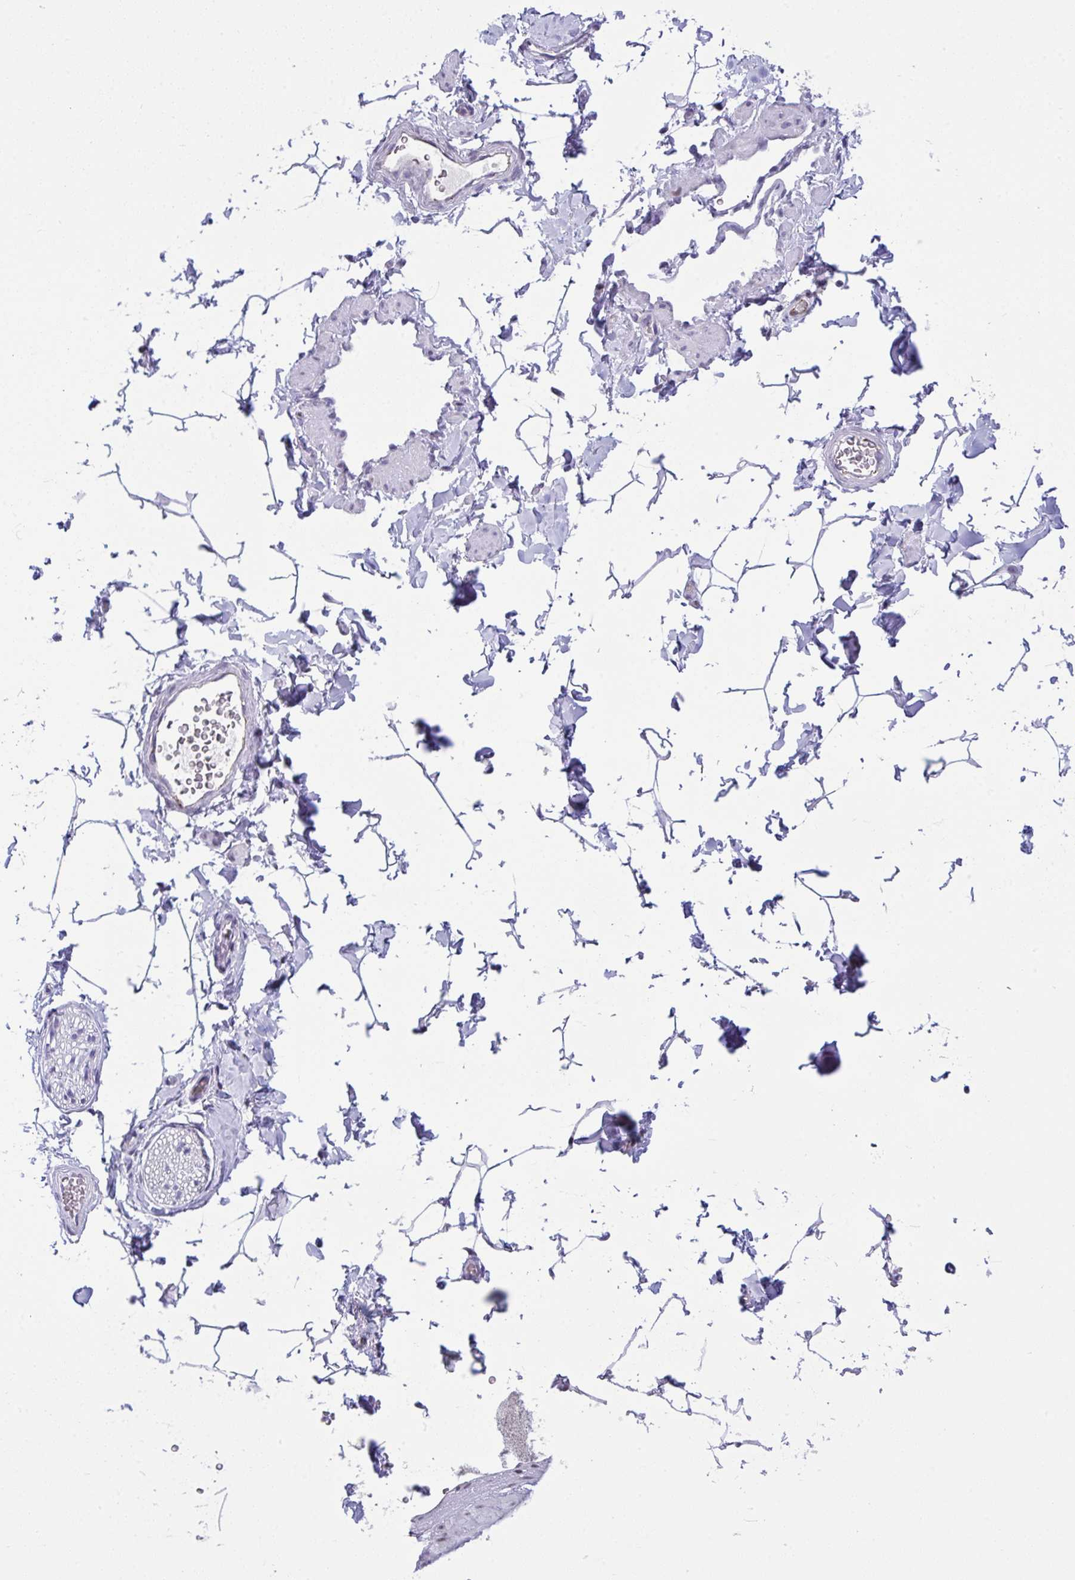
{"staining": {"intensity": "negative", "quantity": "none", "location": "none"}, "tissue": "adipose tissue", "cell_type": "Adipocytes", "image_type": "normal", "snomed": [{"axis": "morphology", "description": "Normal tissue, NOS"}, {"axis": "topography", "description": "Epididymis"}, {"axis": "topography", "description": "Peripheral nerve tissue"}], "caption": "An image of adipose tissue stained for a protein exhibits no brown staining in adipocytes.", "gene": "ZFHX3", "patient": {"sex": "male", "age": 32}}